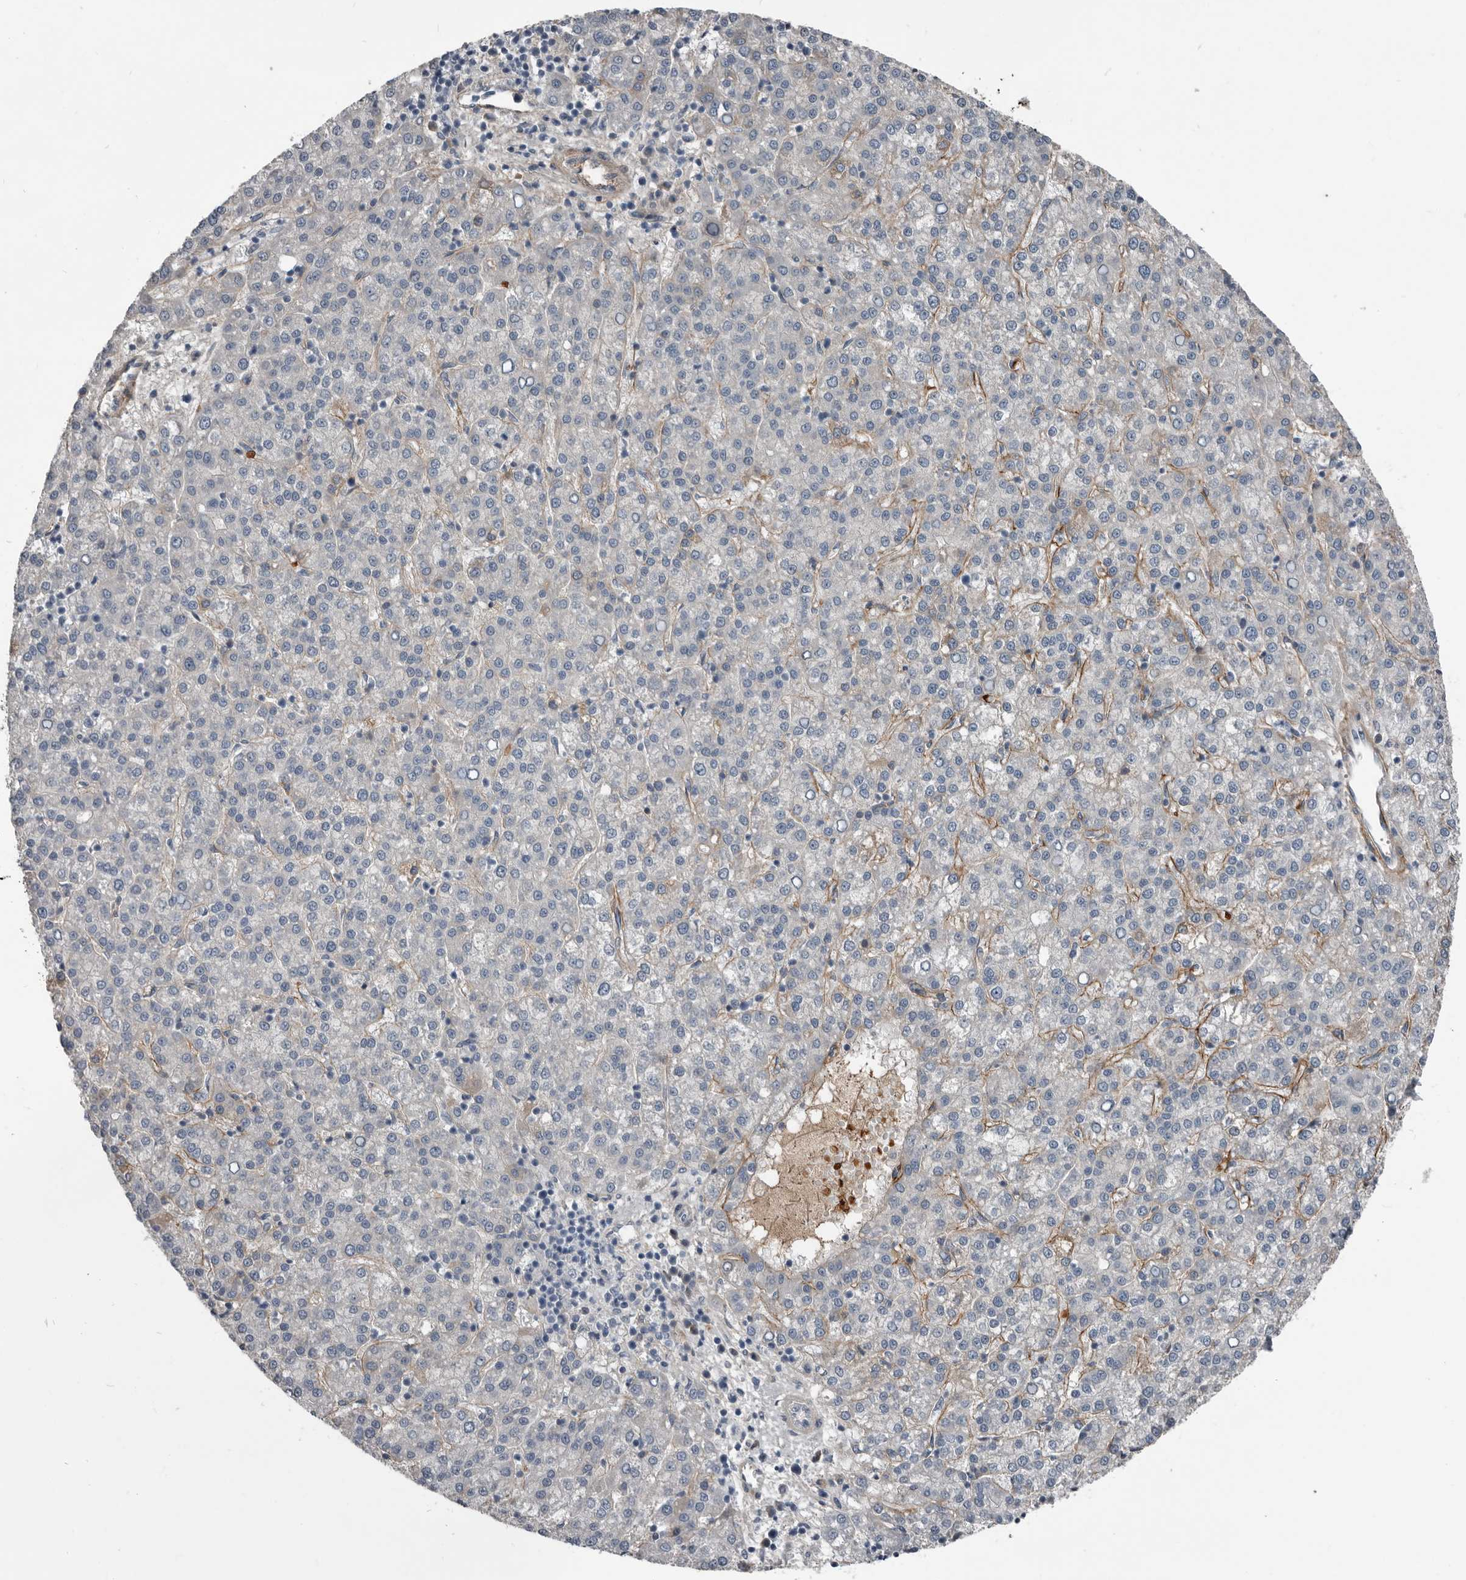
{"staining": {"intensity": "negative", "quantity": "none", "location": "none"}, "tissue": "liver cancer", "cell_type": "Tumor cells", "image_type": "cancer", "snomed": [{"axis": "morphology", "description": "Carcinoma, Hepatocellular, NOS"}, {"axis": "topography", "description": "Liver"}], "caption": "DAB (3,3'-diaminobenzidine) immunohistochemical staining of liver cancer demonstrates no significant expression in tumor cells.", "gene": "C1orf216", "patient": {"sex": "female", "age": 58}}